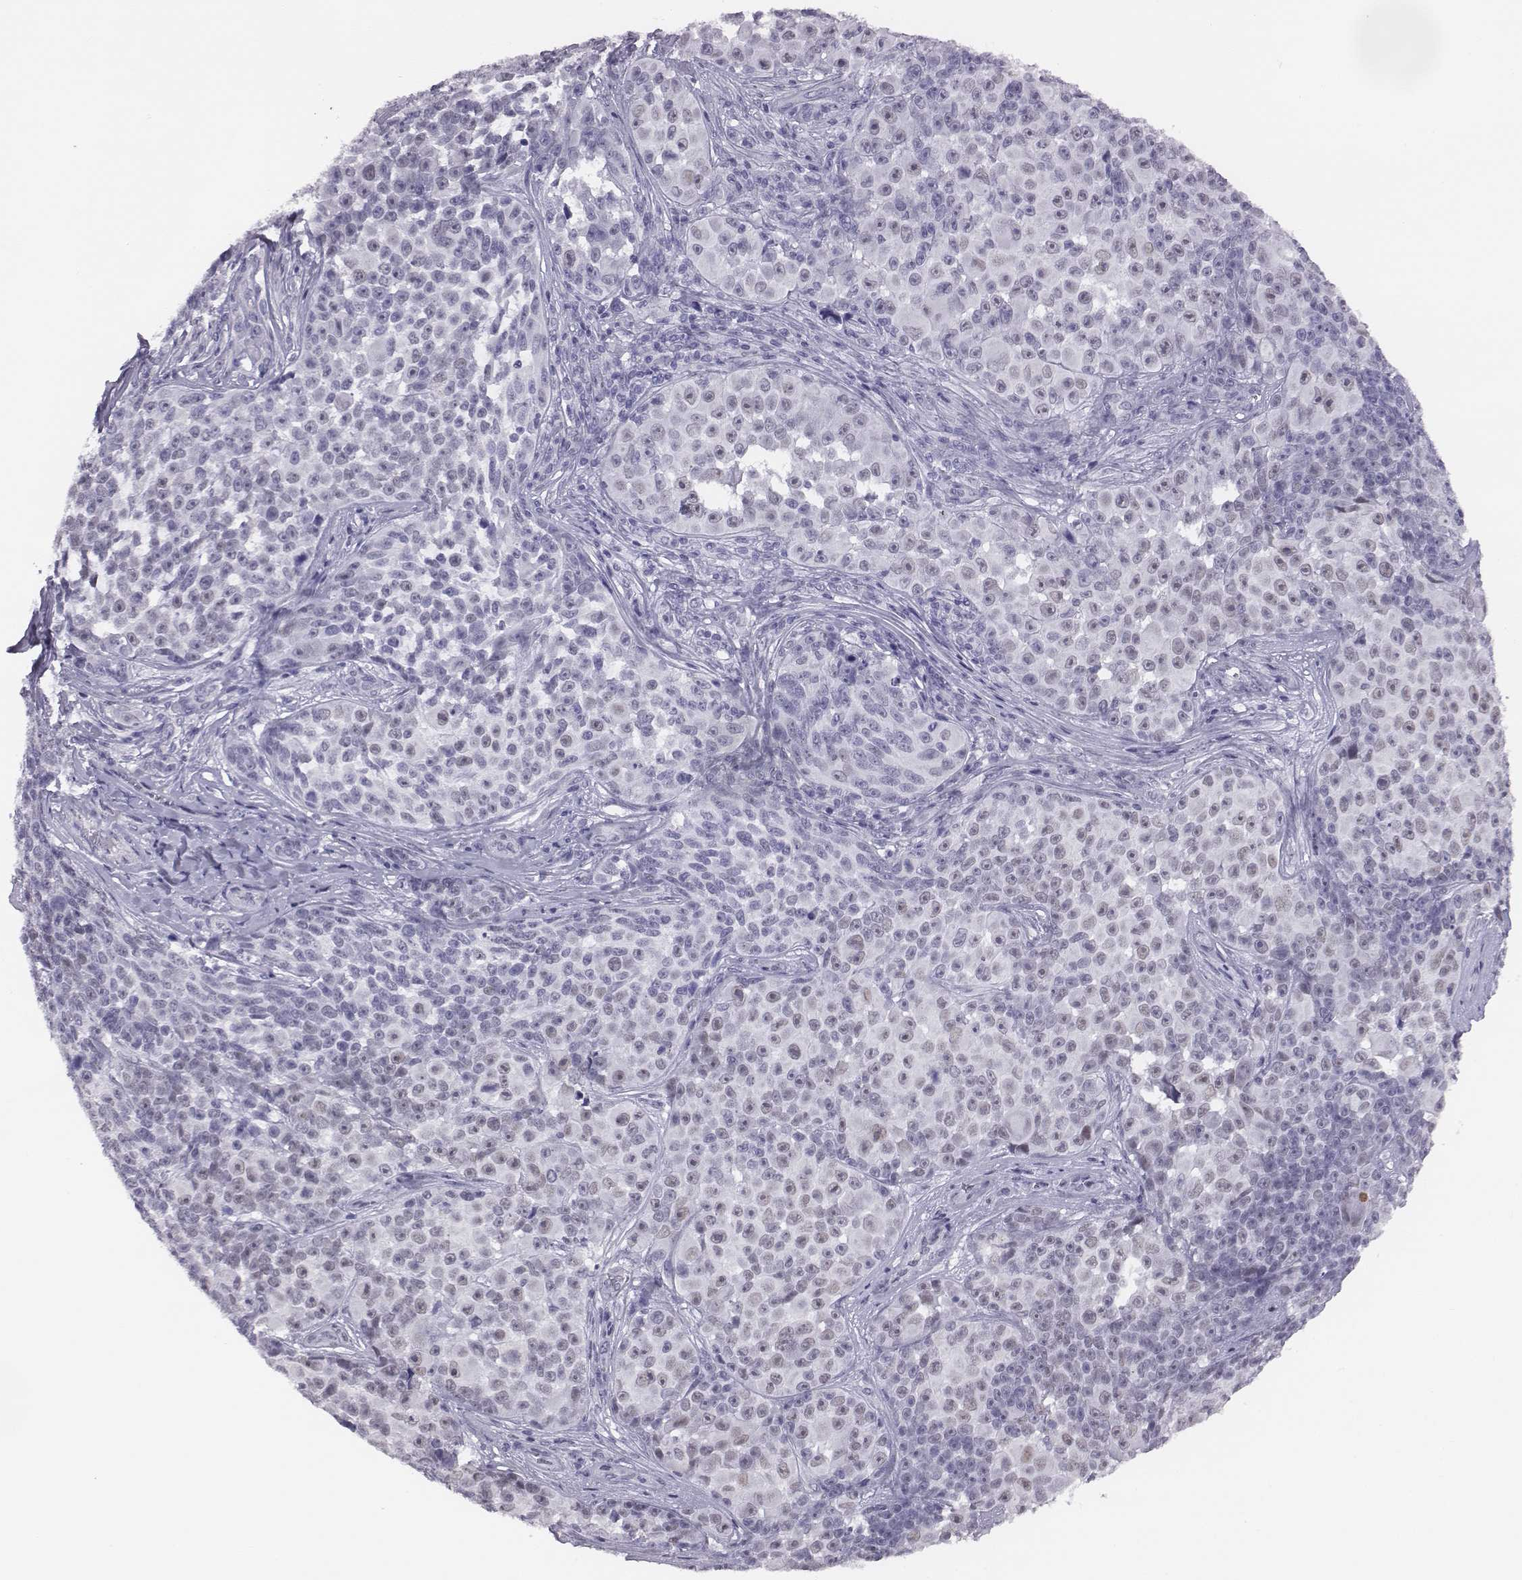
{"staining": {"intensity": "negative", "quantity": "none", "location": "none"}, "tissue": "melanoma", "cell_type": "Tumor cells", "image_type": "cancer", "snomed": [{"axis": "morphology", "description": "Malignant melanoma, NOS"}, {"axis": "topography", "description": "Skin"}], "caption": "Image shows no protein staining in tumor cells of malignant melanoma tissue.", "gene": "ACOD1", "patient": {"sex": "female", "age": 88}}